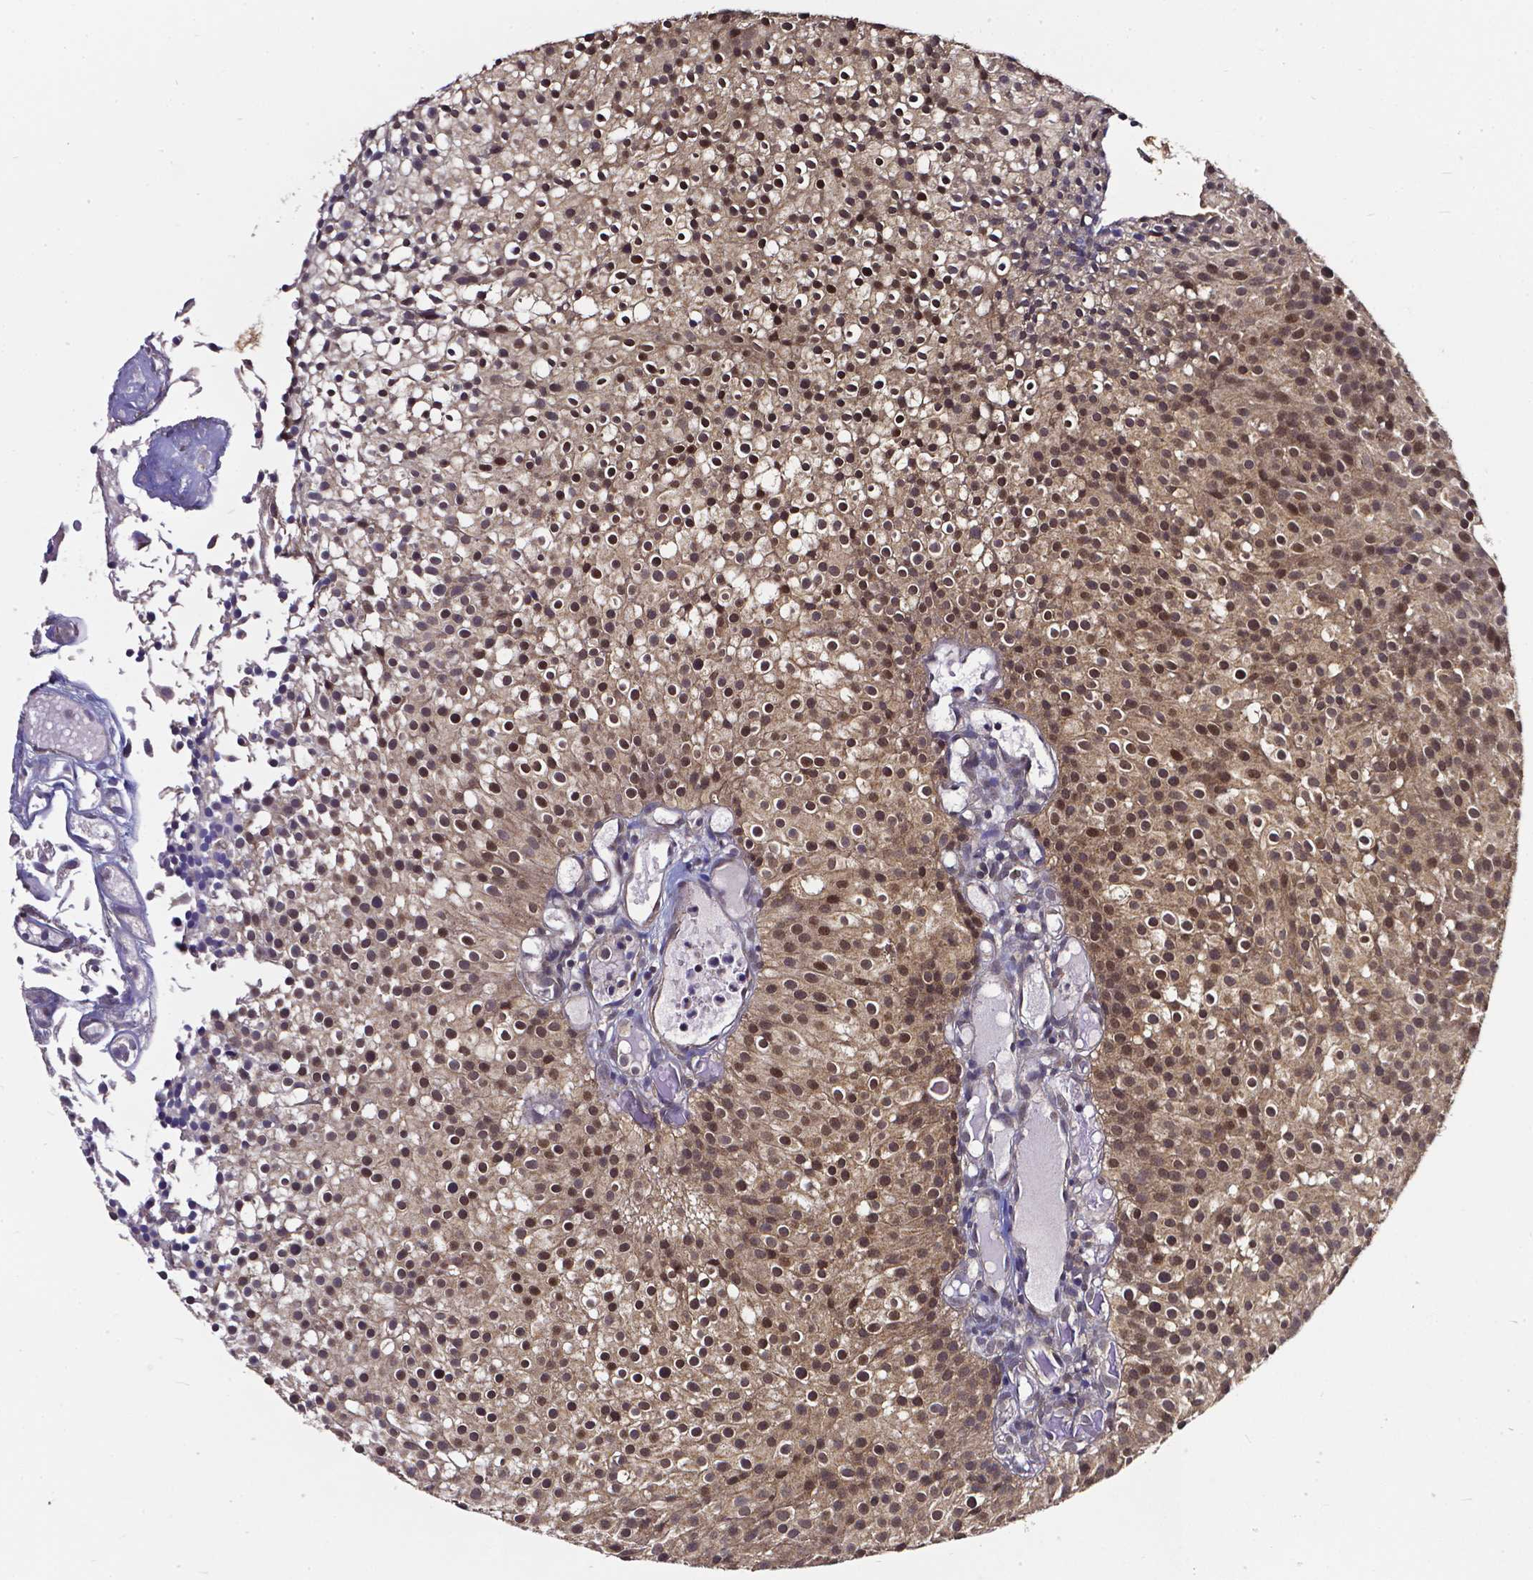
{"staining": {"intensity": "moderate", "quantity": ">75%", "location": "nuclear"}, "tissue": "urothelial cancer", "cell_type": "Tumor cells", "image_type": "cancer", "snomed": [{"axis": "morphology", "description": "Urothelial carcinoma, Low grade"}, {"axis": "topography", "description": "Urinary bladder"}], "caption": "An IHC histopathology image of neoplastic tissue is shown. Protein staining in brown labels moderate nuclear positivity in urothelial cancer within tumor cells. Nuclei are stained in blue.", "gene": "OTUB1", "patient": {"sex": "male", "age": 63}}